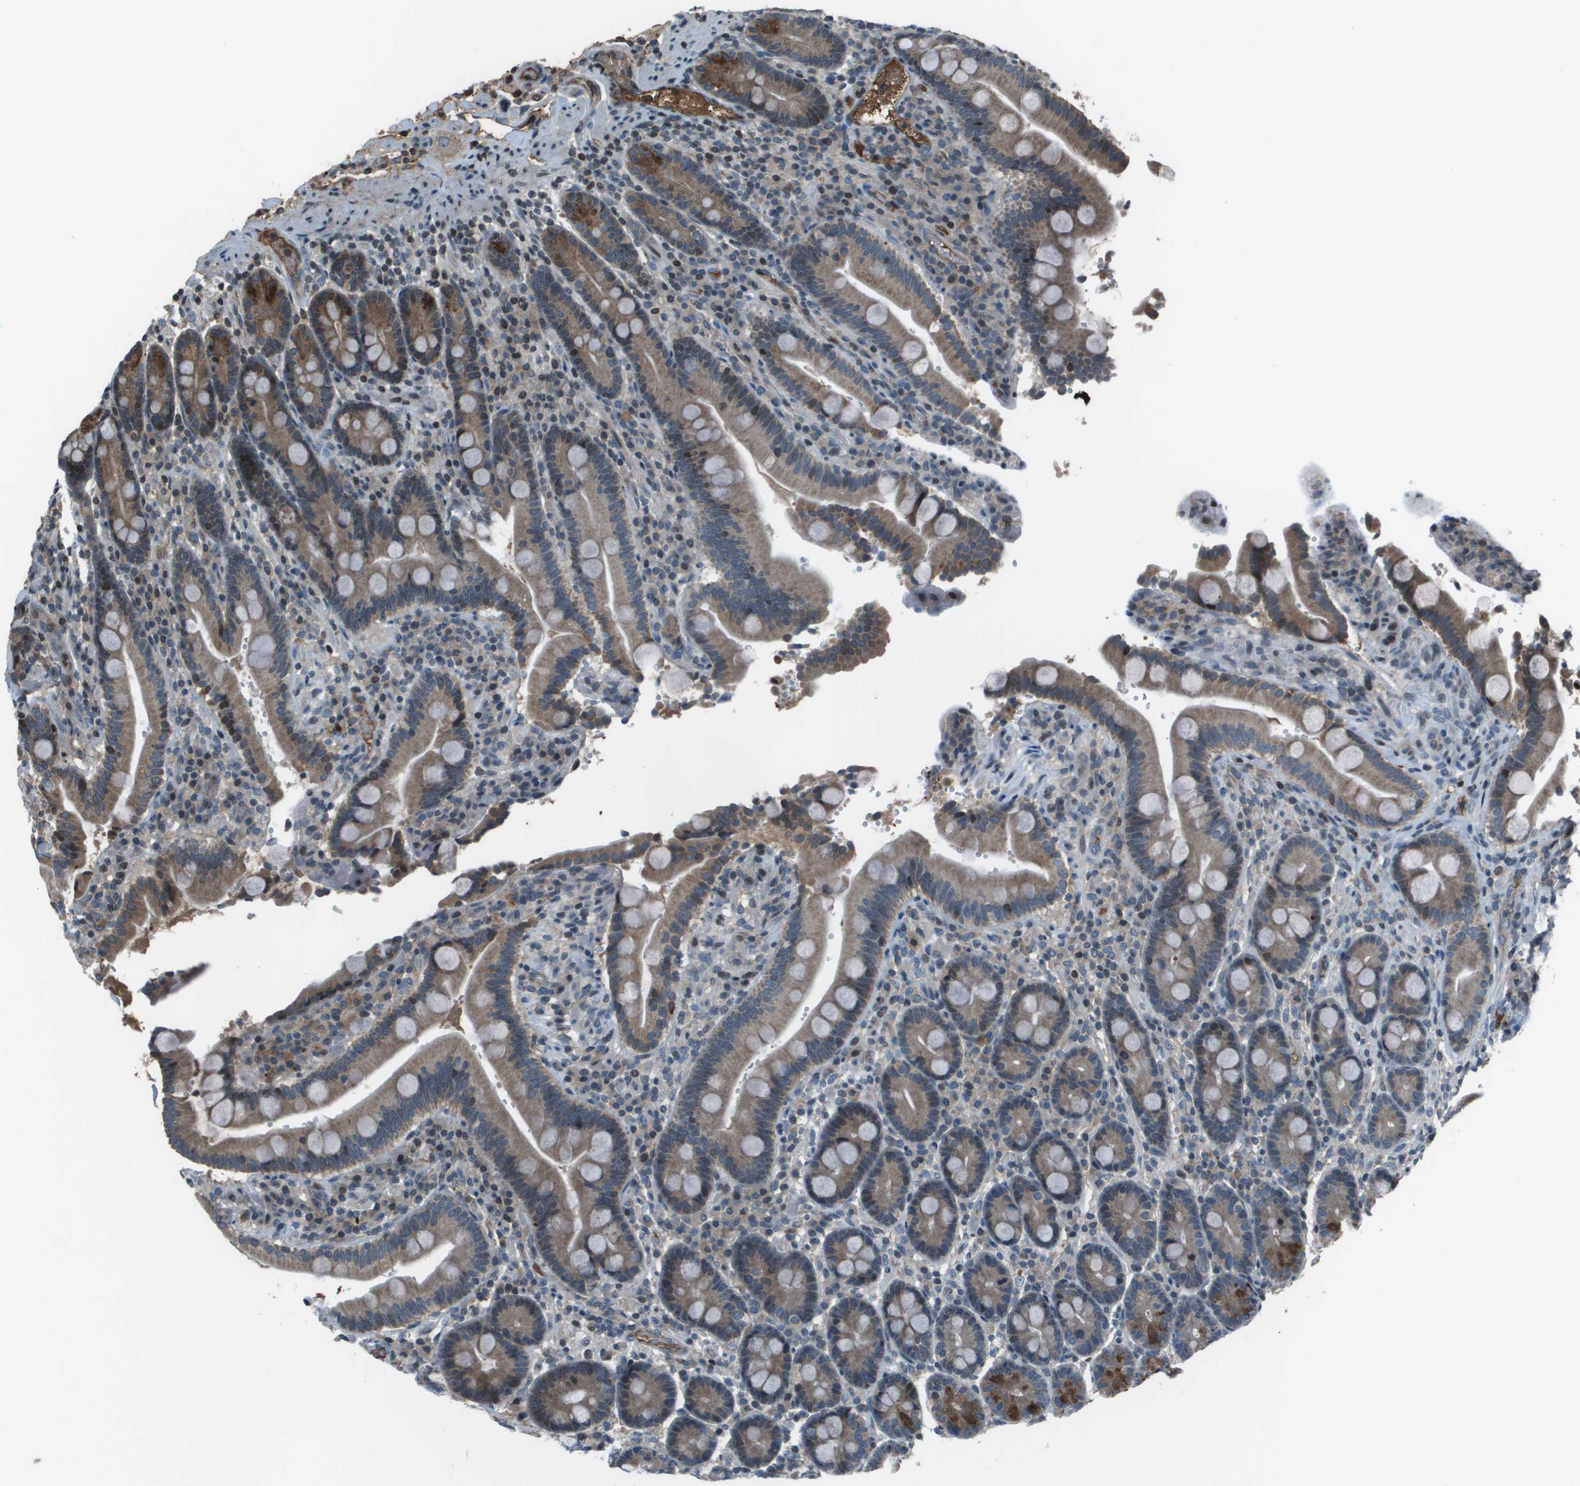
{"staining": {"intensity": "weak", "quantity": ">75%", "location": "cytoplasmic/membranous"}, "tissue": "duodenum", "cell_type": "Glandular cells", "image_type": "normal", "snomed": [{"axis": "morphology", "description": "Normal tissue, NOS"}, {"axis": "topography", "description": "Small intestine, NOS"}], "caption": "Immunohistochemical staining of unremarkable duodenum reveals >75% levels of weak cytoplasmic/membranous protein positivity in about >75% of glandular cells. The staining is performed using DAB brown chromogen to label protein expression. The nuclei are counter-stained blue using hematoxylin.", "gene": "CXCL12", "patient": {"sex": "female", "age": 71}}